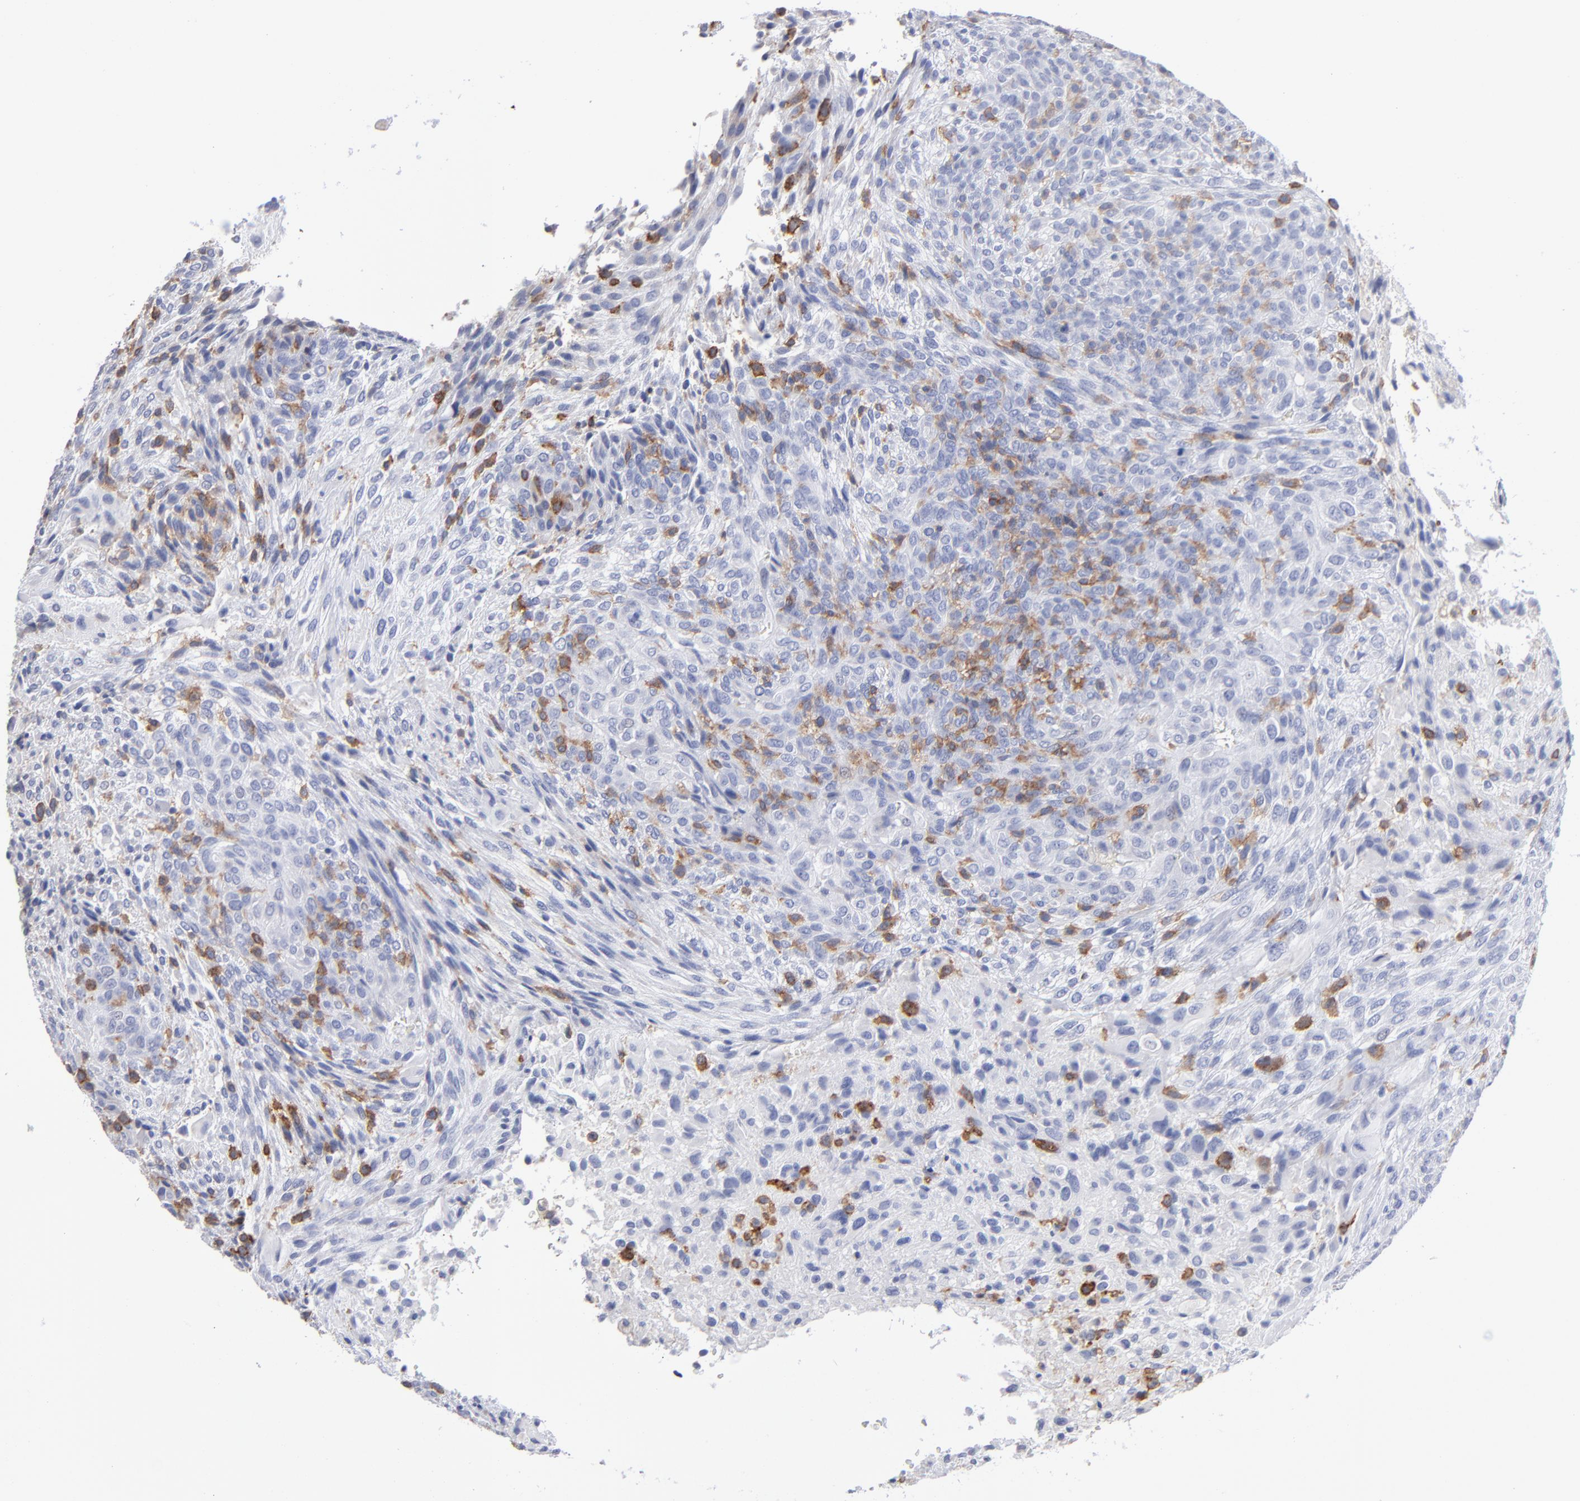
{"staining": {"intensity": "moderate", "quantity": "<25%", "location": "cytoplasmic/membranous"}, "tissue": "glioma", "cell_type": "Tumor cells", "image_type": "cancer", "snomed": [{"axis": "morphology", "description": "Glioma, malignant, High grade"}, {"axis": "topography", "description": "Cerebral cortex"}], "caption": "Human malignant glioma (high-grade) stained for a protein (brown) shows moderate cytoplasmic/membranous positive positivity in about <25% of tumor cells.", "gene": "LAT2", "patient": {"sex": "female", "age": 55}}